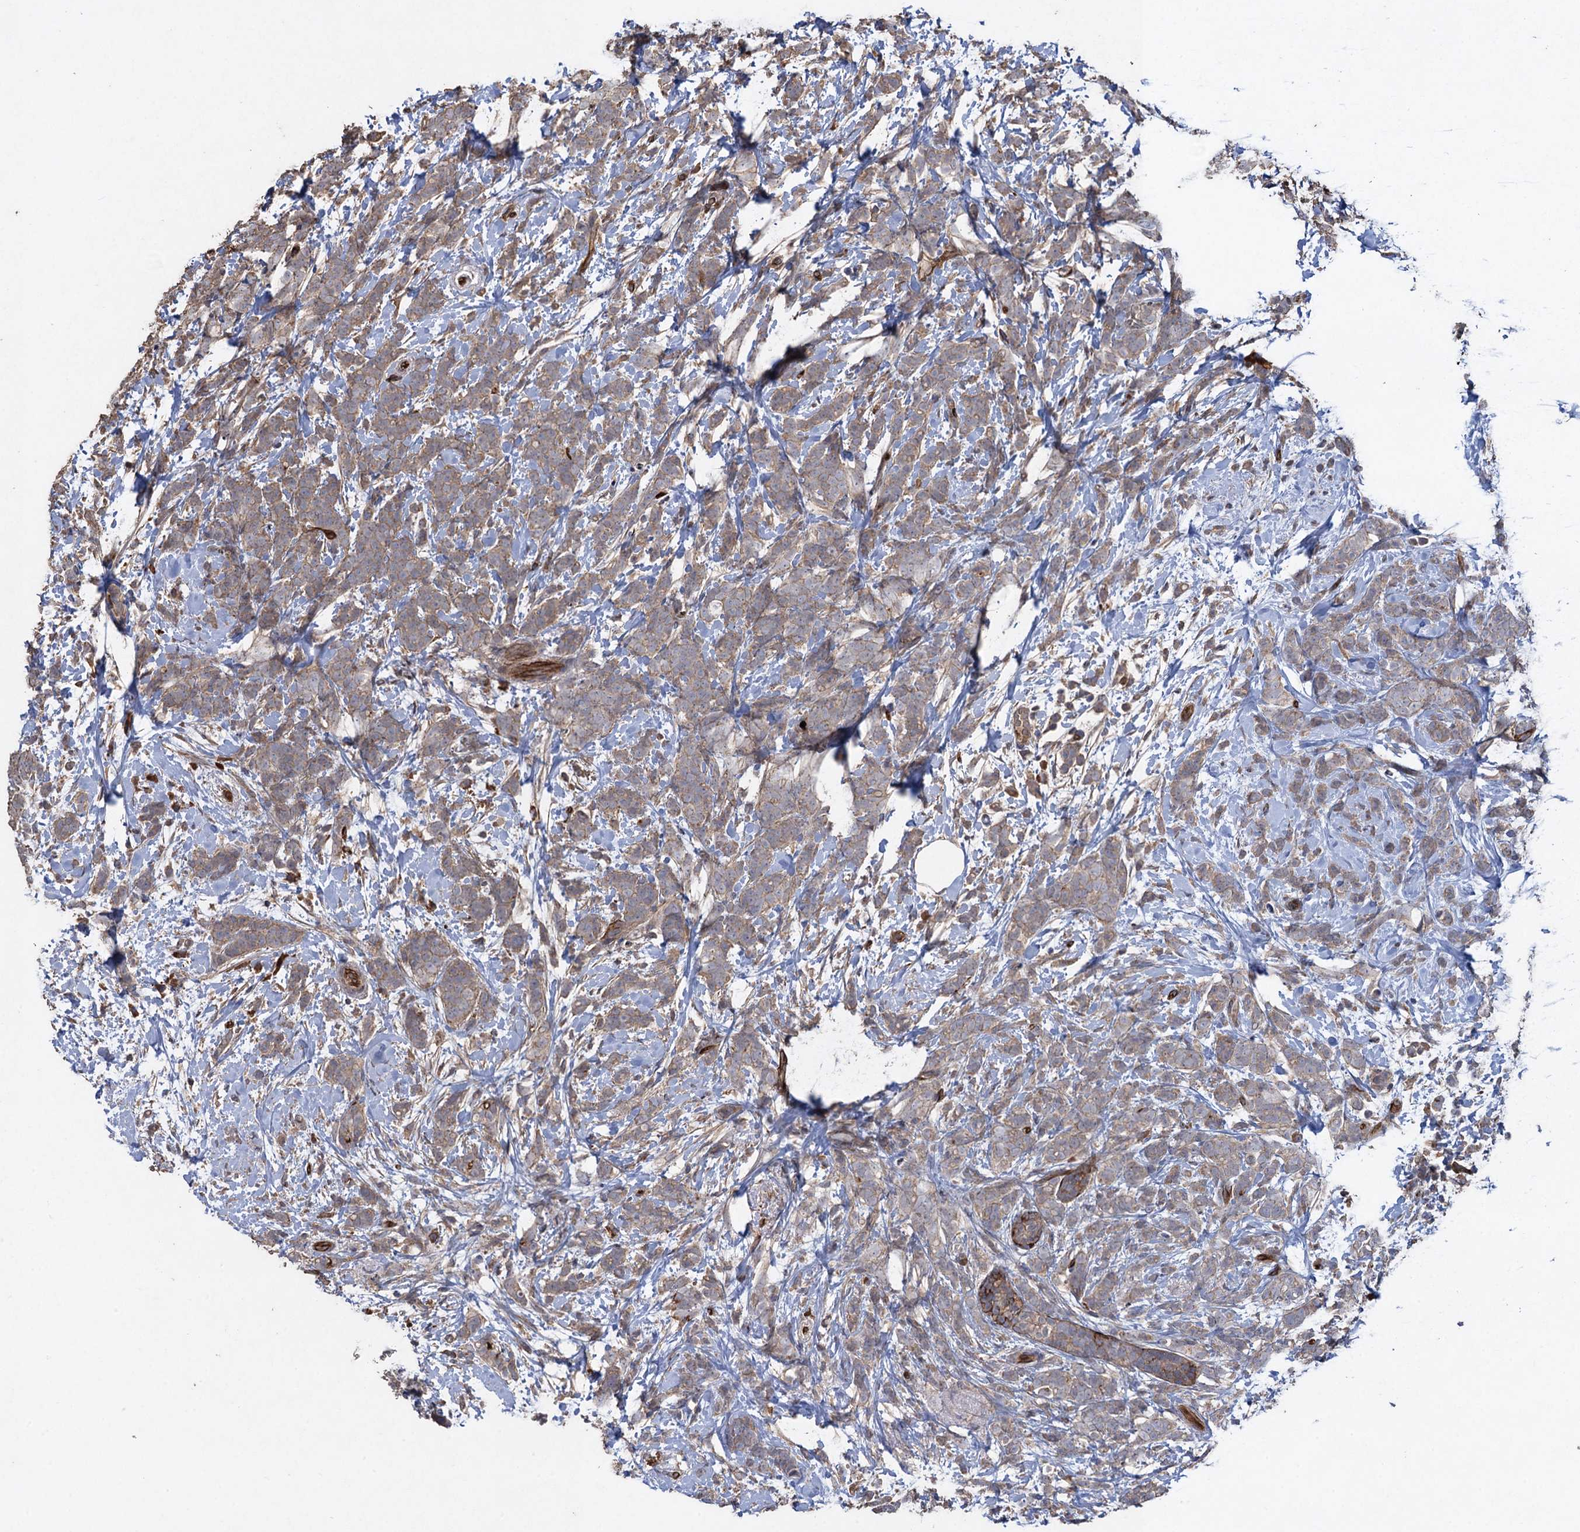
{"staining": {"intensity": "weak", "quantity": "25%-75%", "location": "cytoplasmic/membranous"}, "tissue": "breast cancer", "cell_type": "Tumor cells", "image_type": "cancer", "snomed": [{"axis": "morphology", "description": "Lobular carcinoma"}, {"axis": "topography", "description": "Breast"}], "caption": "Protein staining of breast cancer (lobular carcinoma) tissue demonstrates weak cytoplasmic/membranous expression in about 25%-75% of tumor cells. (Brightfield microscopy of DAB IHC at high magnification).", "gene": "TXNDC11", "patient": {"sex": "female", "age": 58}}